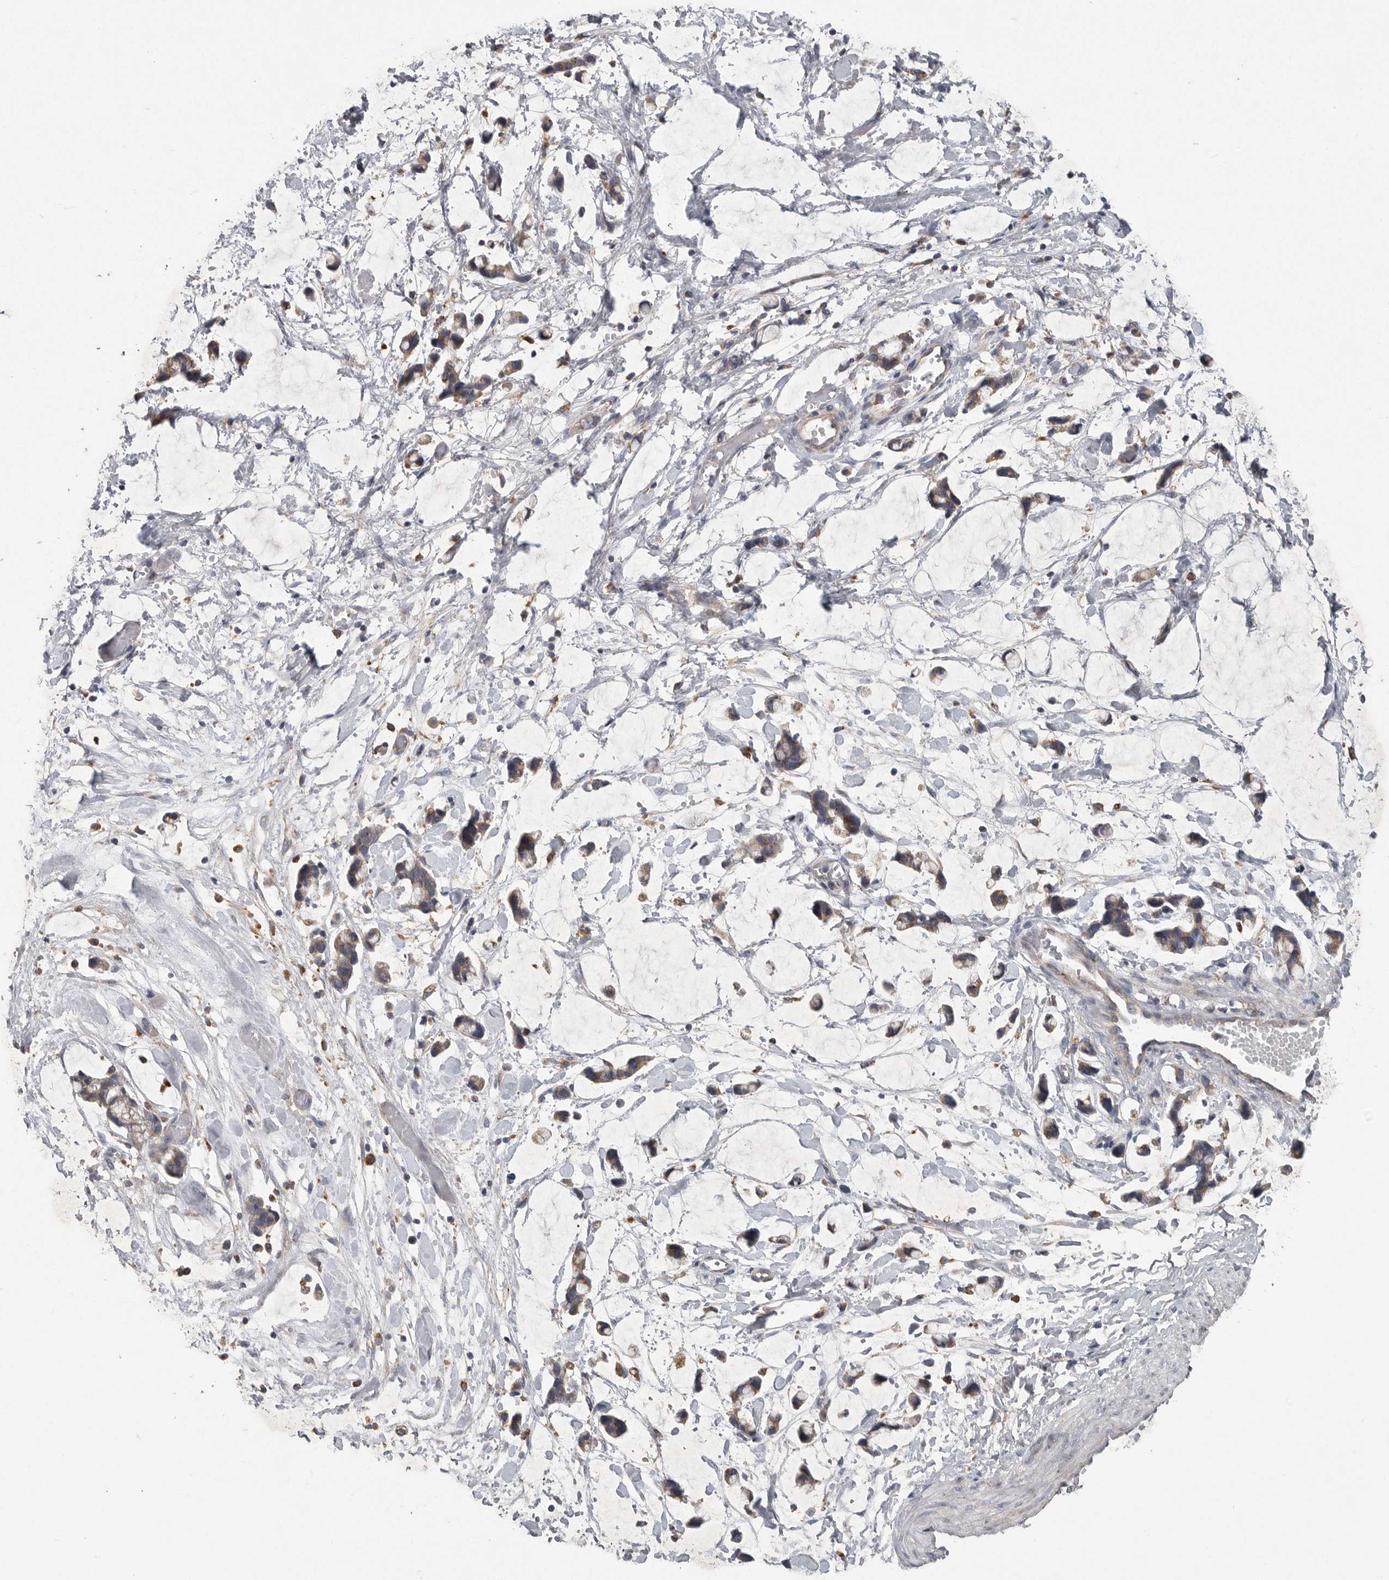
{"staining": {"intensity": "negative", "quantity": "none", "location": "none"}, "tissue": "adipose tissue", "cell_type": "Adipocytes", "image_type": "normal", "snomed": [{"axis": "morphology", "description": "Normal tissue, NOS"}, {"axis": "morphology", "description": "Adenocarcinoma, NOS"}, {"axis": "topography", "description": "Colon"}, {"axis": "topography", "description": "Peripheral nerve tissue"}], "caption": "There is no significant staining in adipocytes of adipose tissue.", "gene": "LAMTOR3", "patient": {"sex": "male", "age": 14}}